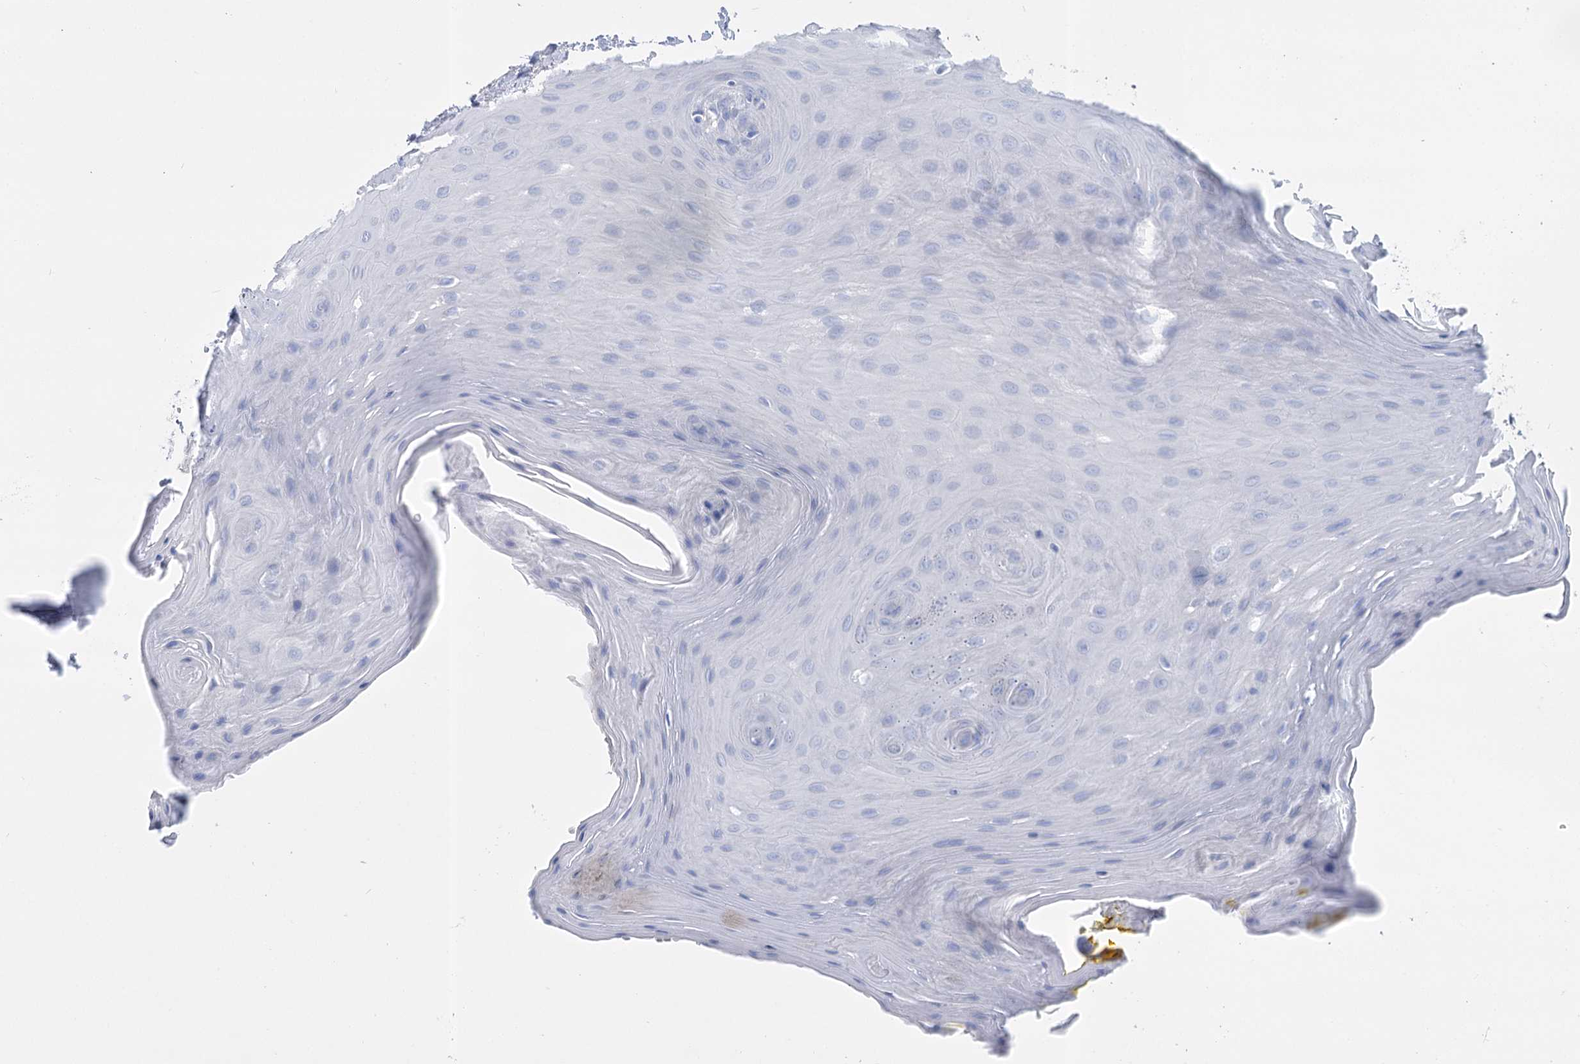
{"staining": {"intensity": "negative", "quantity": "none", "location": "none"}, "tissue": "oral mucosa", "cell_type": "Squamous epithelial cells", "image_type": "normal", "snomed": [{"axis": "morphology", "description": "Normal tissue, NOS"}, {"axis": "morphology", "description": "Squamous cell carcinoma, NOS"}, {"axis": "topography", "description": "Skeletal muscle"}, {"axis": "topography", "description": "Oral tissue"}, {"axis": "topography", "description": "Salivary gland"}, {"axis": "topography", "description": "Head-Neck"}], "caption": "This image is of benign oral mucosa stained with immunohistochemistry (IHC) to label a protein in brown with the nuclei are counter-stained blue. There is no expression in squamous epithelial cells.", "gene": "PCDHA1", "patient": {"sex": "male", "age": 54}}